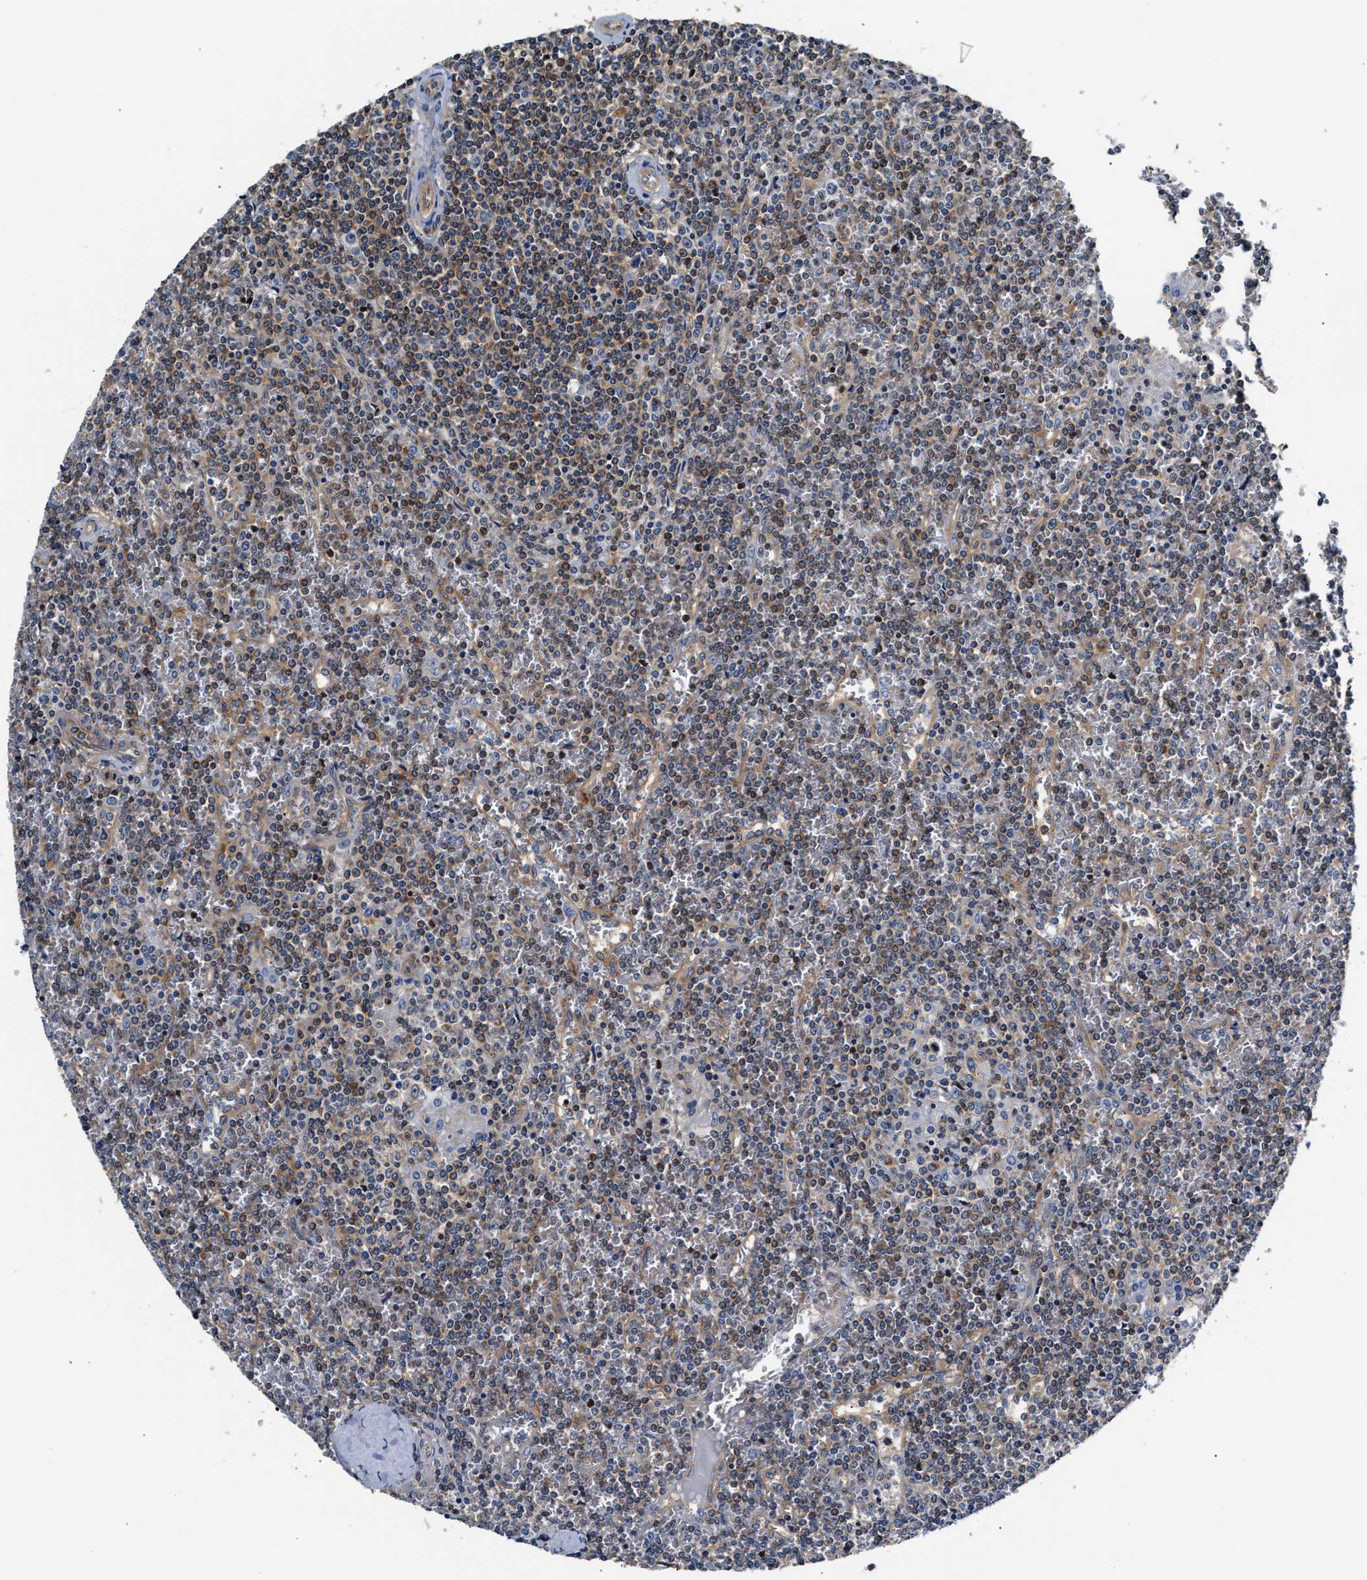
{"staining": {"intensity": "weak", "quantity": "25%-75%", "location": "cytoplasmic/membranous"}, "tissue": "lymphoma", "cell_type": "Tumor cells", "image_type": "cancer", "snomed": [{"axis": "morphology", "description": "Malignant lymphoma, non-Hodgkin's type, Low grade"}, {"axis": "topography", "description": "Spleen"}], "caption": "Tumor cells demonstrate low levels of weak cytoplasmic/membranous expression in approximately 25%-75% of cells in low-grade malignant lymphoma, non-Hodgkin's type.", "gene": "TEX2", "patient": {"sex": "female", "age": 19}}